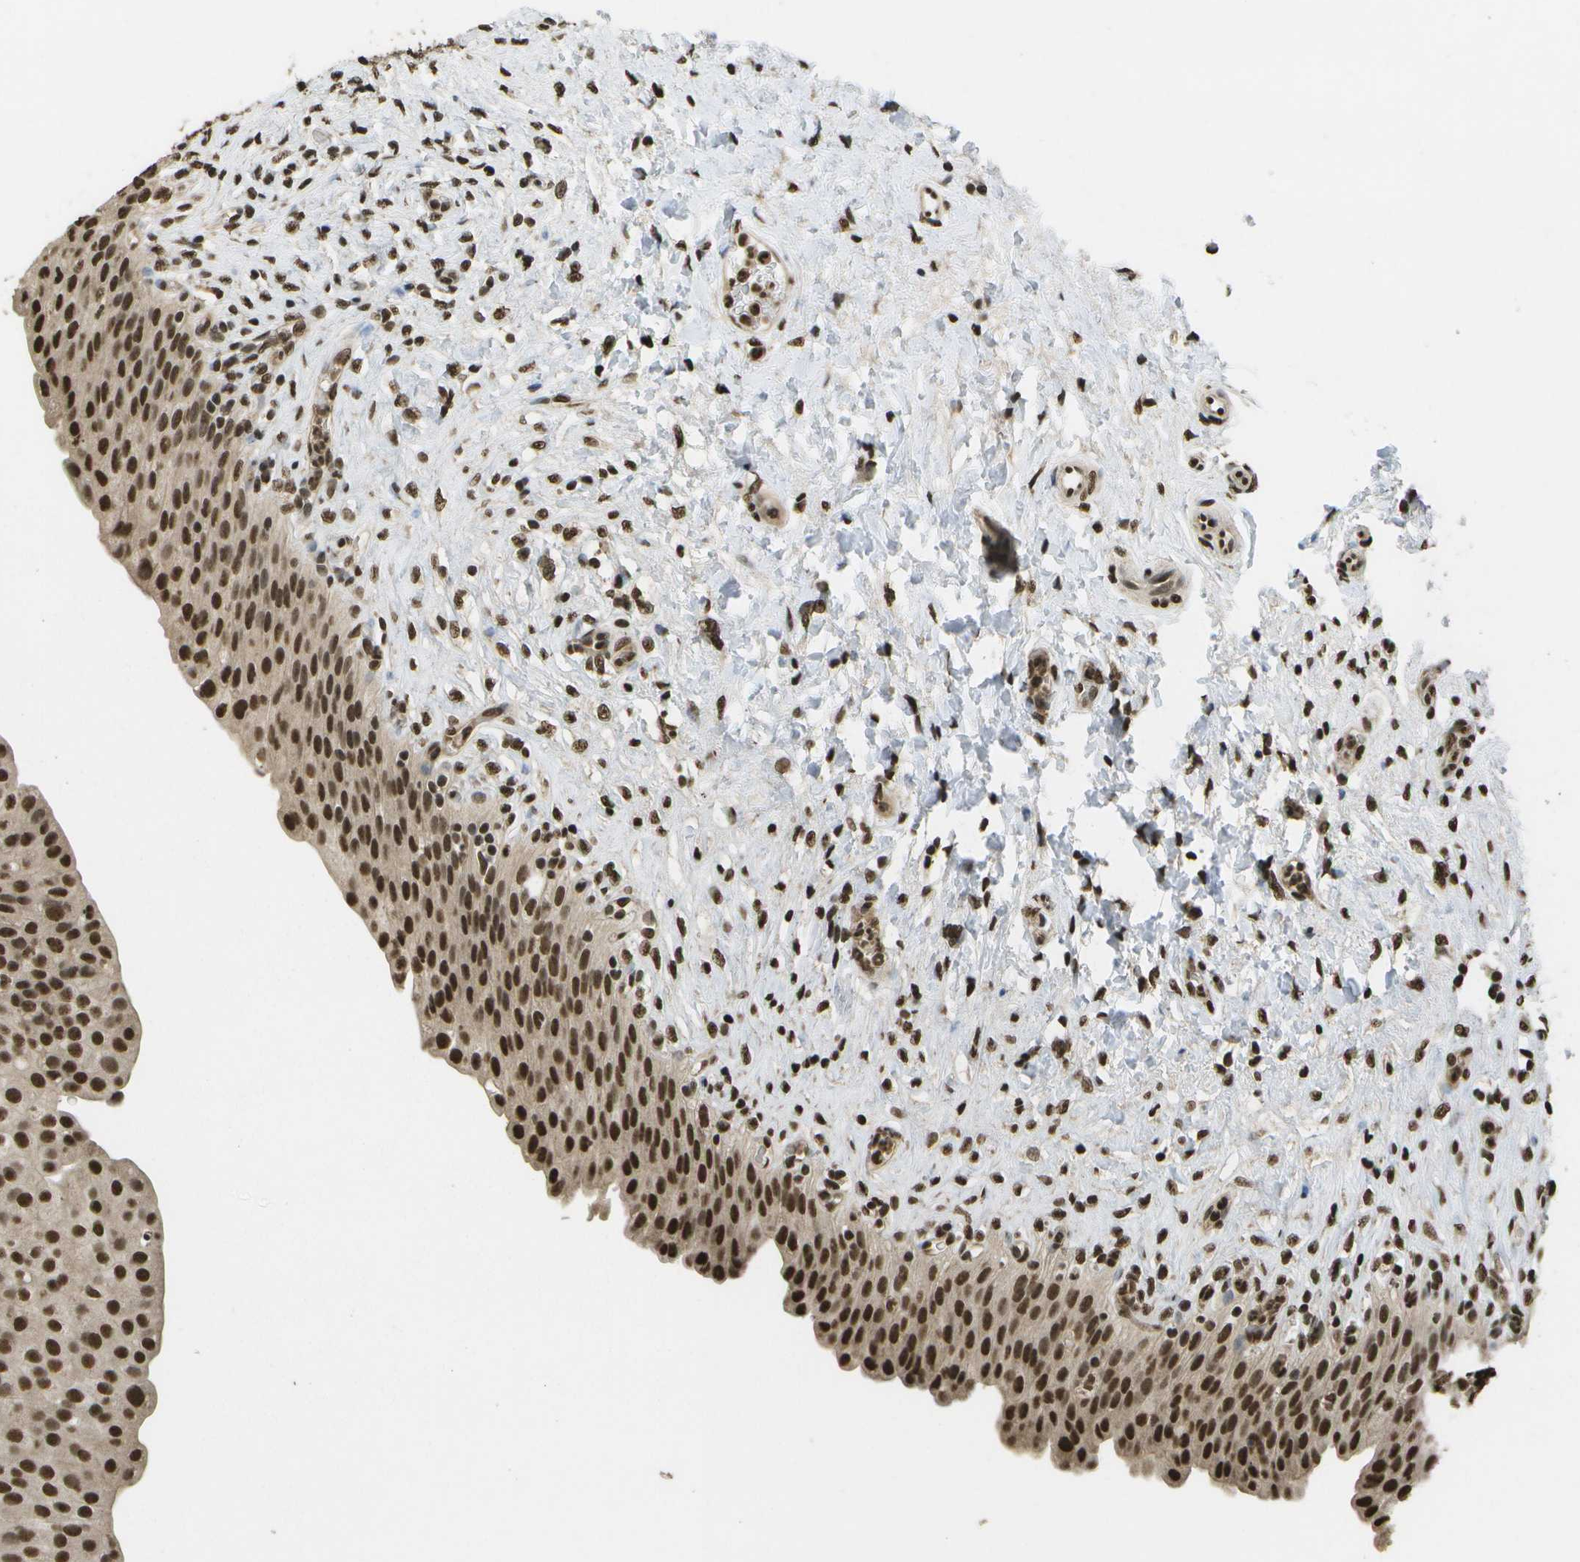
{"staining": {"intensity": "strong", "quantity": ">75%", "location": "cytoplasmic/membranous,nuclear"}, "tissue": "urinary bladder", "cell_type": "Urothelial cells", "image_type": "normal", "snomed": [{"axis": "morphology", "description": "Urothelial carcinoma, High grade"}, {"axis": "topography", "description": "Urinary bladder"}], "caption": "Unremarkable urinary bladder shows strong cytoplasmic/membranous,nuclear expression in approximately >75% of urothelial cells (DAB IHC with brightfield microscopy, high magnification)..", "gene": "SPEN", "patient": {"sex": "male", "age": 46}}